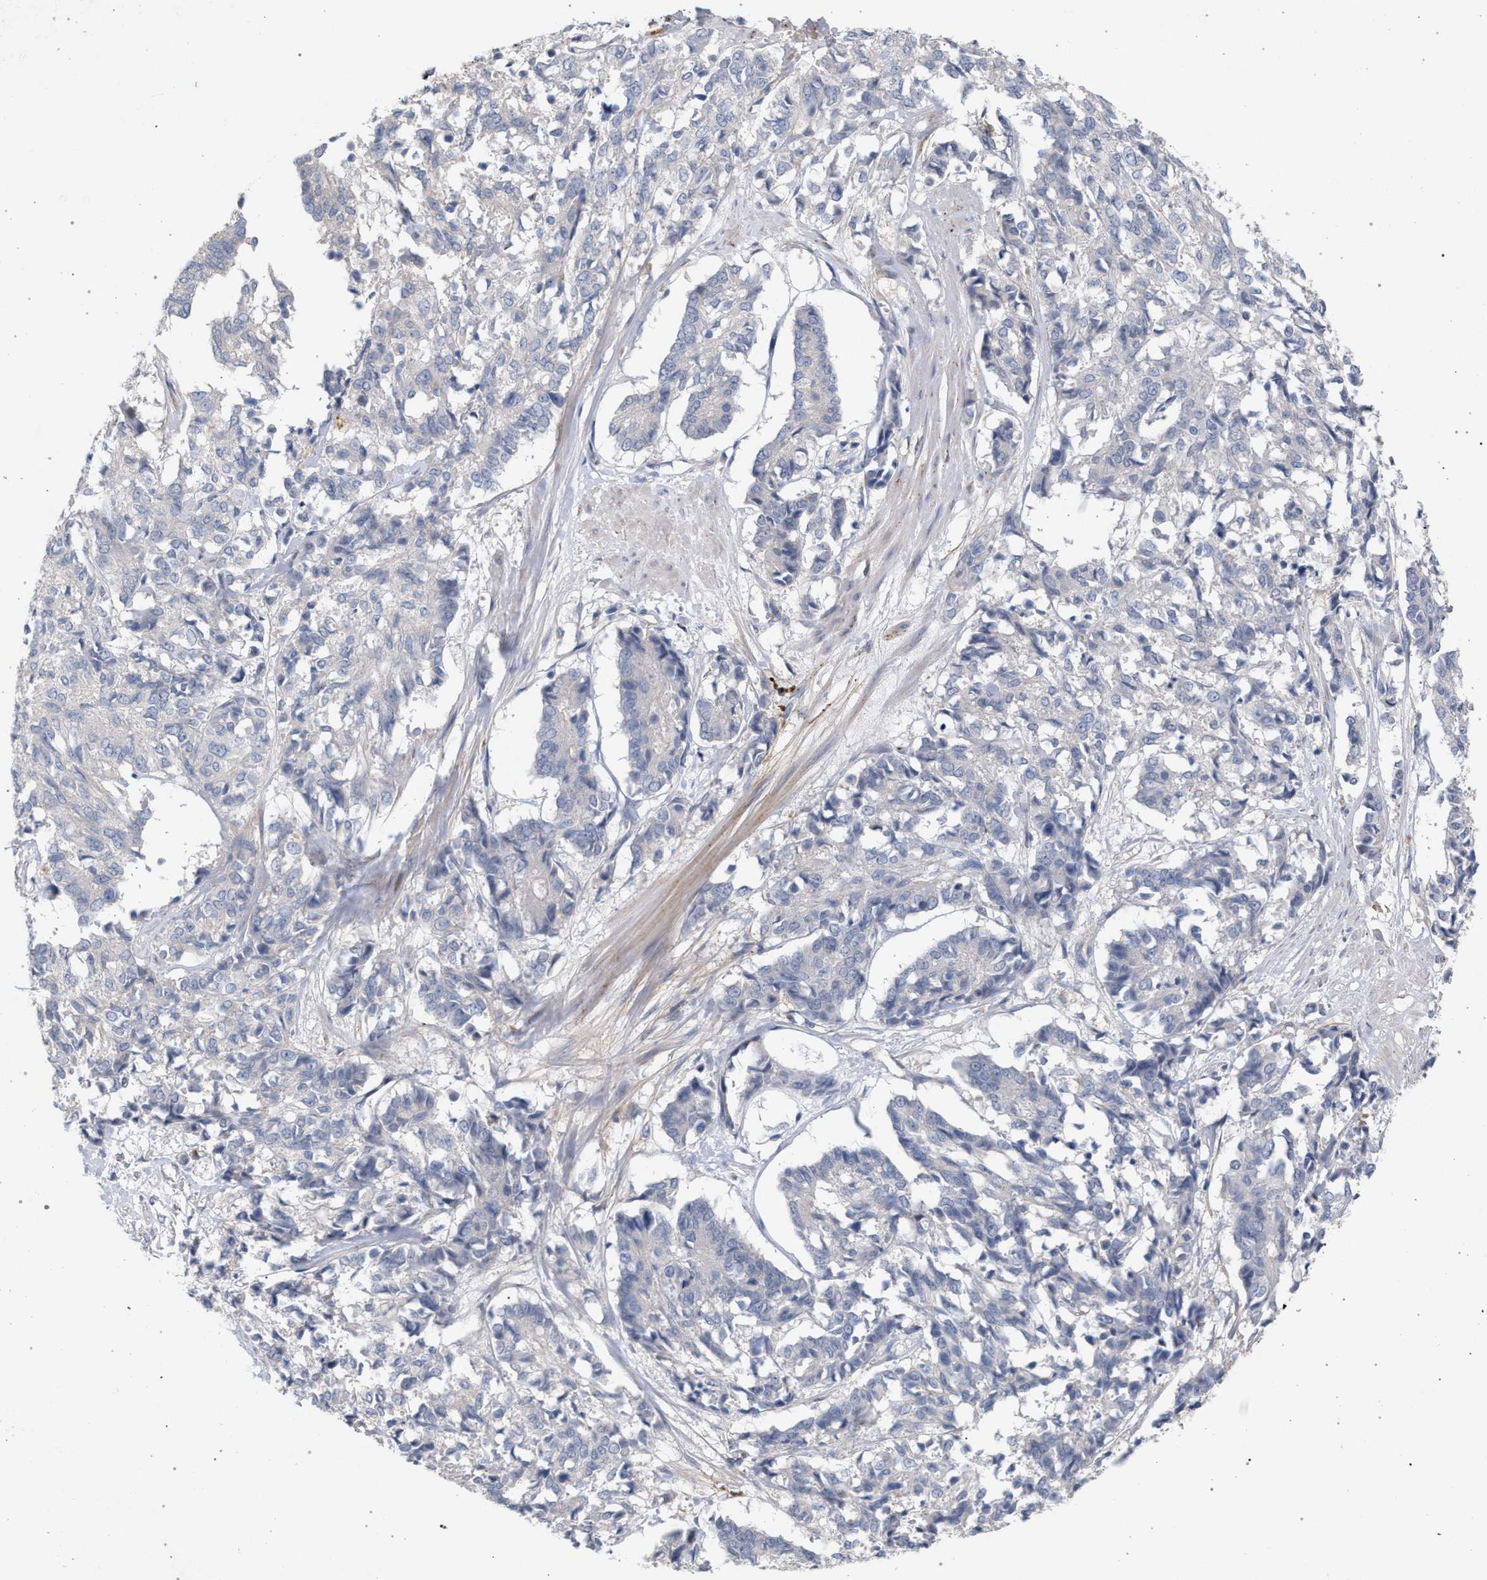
{"staining": {"intensity": "negative", "quantity": "none", "location": "none"}, "tissue": "cervical cancer", "cell_type": "Tumor cells", "image_type": "cancer", "snomed": [{"axis": "morphology", "description": "Squamous cell carcinoma, NOS"}, {"axis": "topography", "description": "Cervix"}], "caption": "This is an immunohistochemistry (IHC) histopathology image of human squamous cell carcinoma (cervical). There is no staining in tumor cells.", "gene": "MAMDC2", "patient": {"sex": "female", "age": 35}}